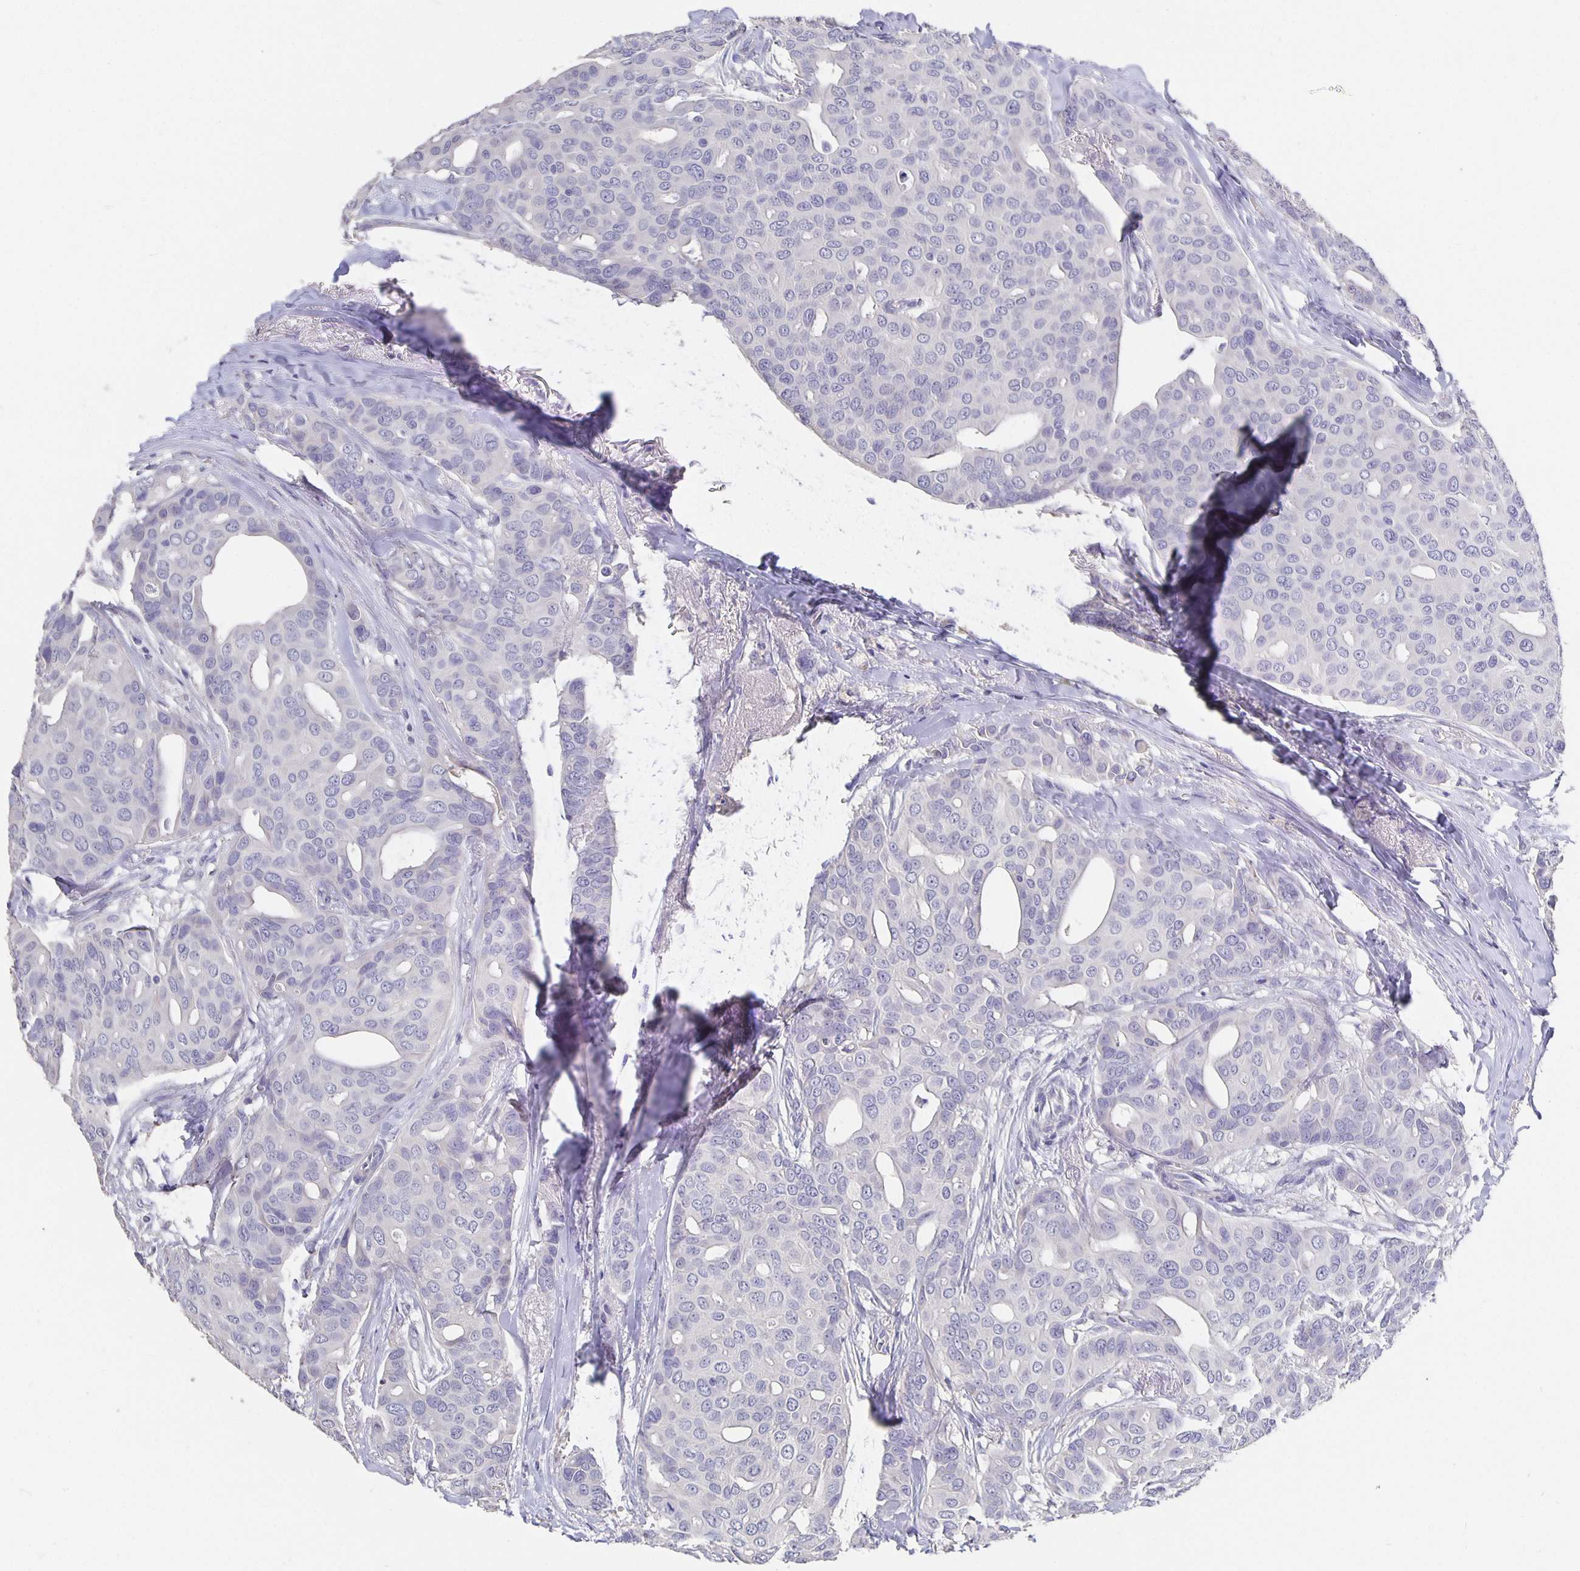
{"staining": {"intensity": "negative", "quantity": "none", "location": "none"}, "tissue": "breast cancer", "cell_type": "Tumor cells", "image_type": "cancer", "snomed": [{"axis": "morphology", "description": "Duct carcinoma"}, {"axis": "topography", "description": "Breast"}], "caption": "Breast cancer (invasive ductal carcinoma) stained for a protein using immunohistochemistry (IHC) exhibits no expression tumor cells.", "gene": "CFAP74", "patient": {"sex": "female", "age": 54}}